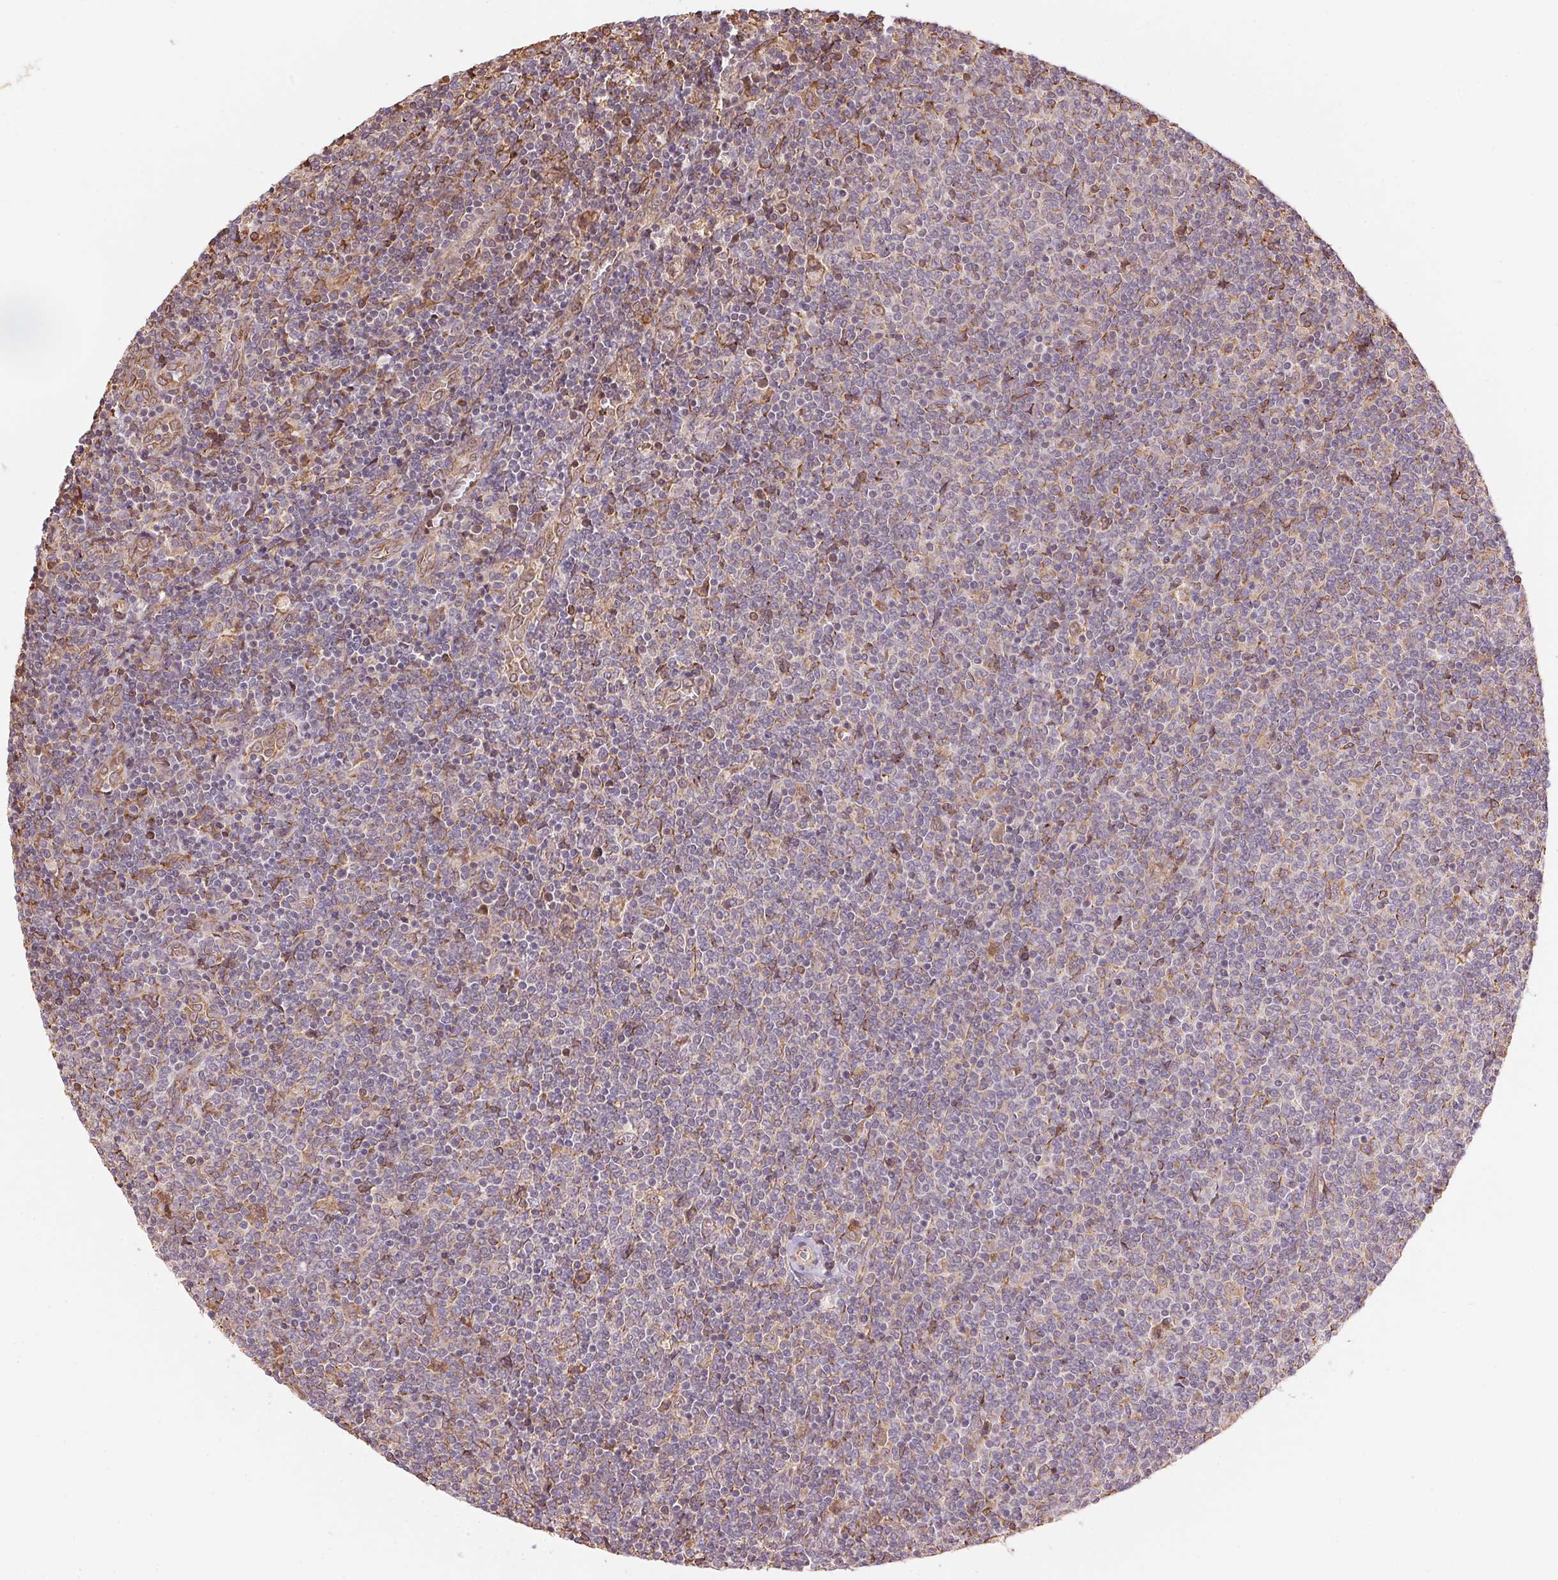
{"staining": {"intensity": "negative", "quantity": "none", "location": "none"}, "tissue": "lymphoma", "cell_type": "Tumor cells", "image_type": "cancer", "snomed": [{"axis": "morphology", "description": "Malignant lymphoma, non-Hodgkin's type, Low grade"}, {"axis": "topography", "description": "Lymph node"}], "caption": "A micrograph of malignant lymphoma, non-Hodgkin's type (low-grade) stained for a protein displays no brown staining in tumor cells.", "gene": "C6orf163", "patient": {"sex": "male", "age": 52}}